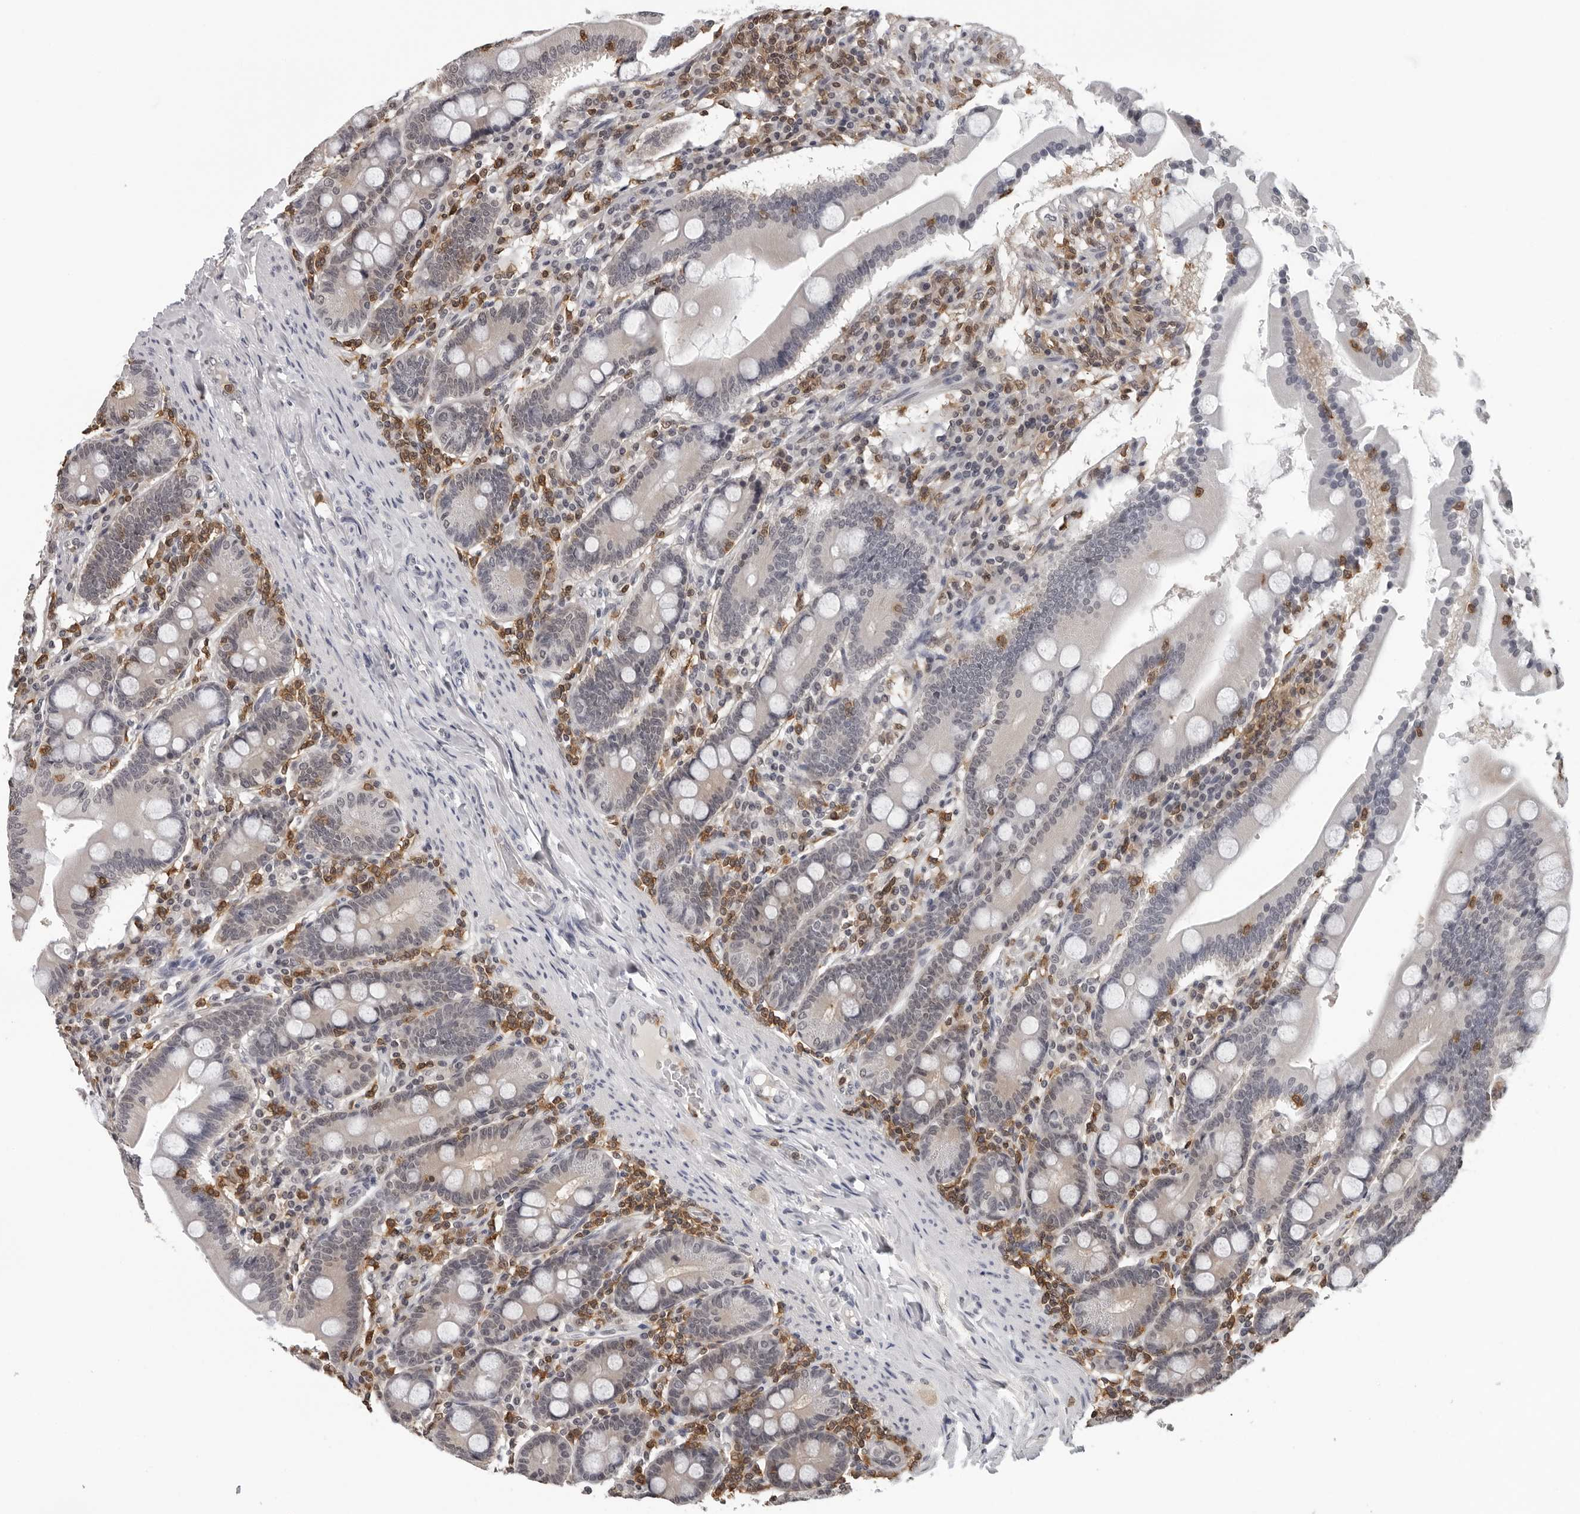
{"staining": {"intensity": "weak", "quantity": "<25%", "location": "cytoplasmic/membranous"}, "tissue": "duodenum", "cell_type": "Glandular cells", "image_type": "normal", "snomed": [{"axis": "morphology", "description": "Normal tissue, NOS"}, {"axis": "topography", "description": "Duodenum"}], "caption": "Immunohistochemical staining of normal duodenum displays no significant expression in glandular cells.", "gene": "HSPH1", "patient": {"sex": "male", "age": 50}}